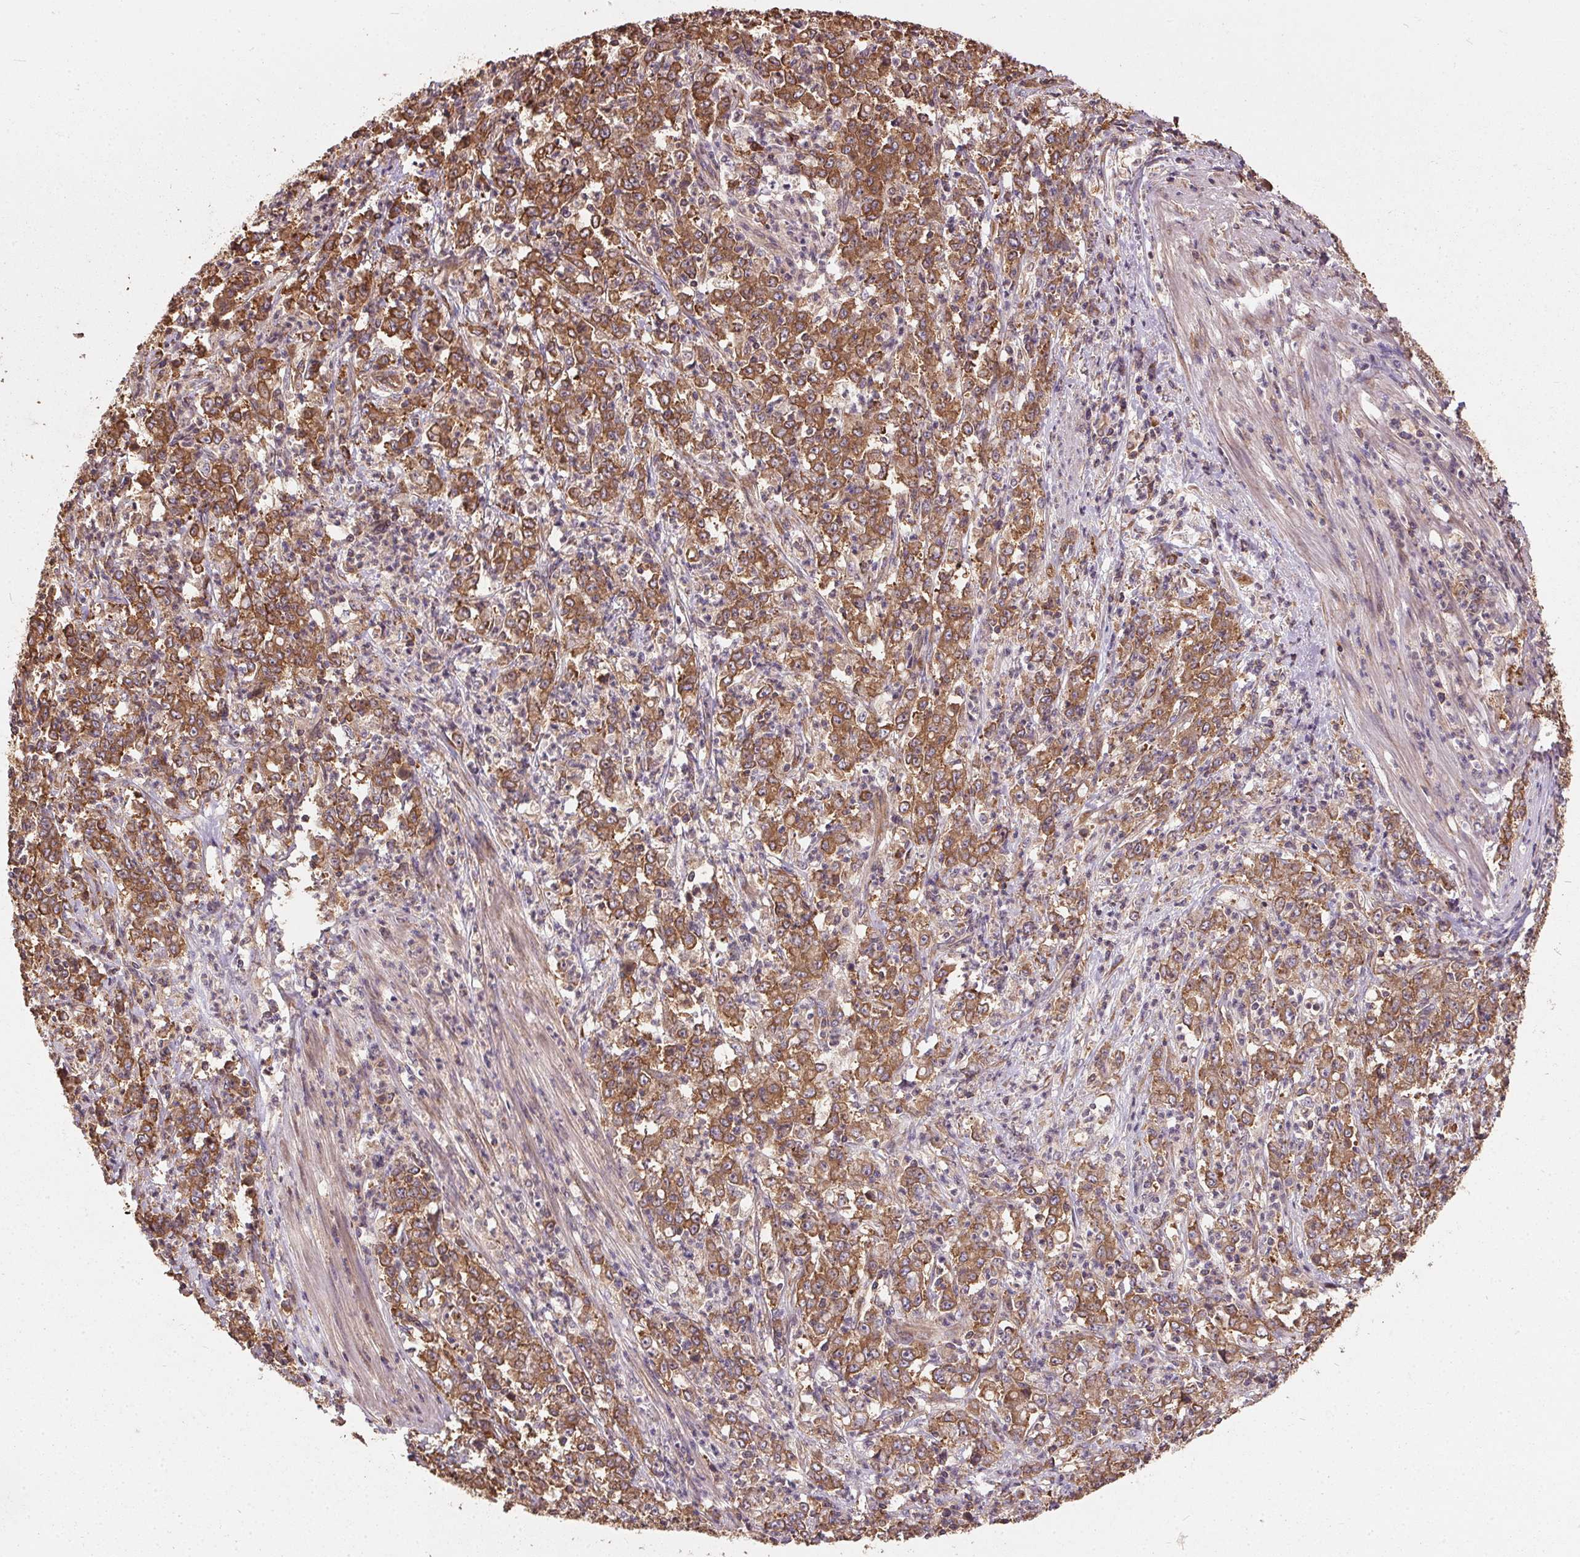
{"staining": {"intensity": "strong", "quantity": ">75%", "location": "cytoplasmic/membranous"}, "tissue": "stomach cancer", "cell_type": "Tumor cells", "image_type": "cancer", "snomed": [{"axis": "morphology", "description": "Adenocarcinoma, NOS"}, {"axis": "topography", "description": "Stomach, lower"}], "caption": "Immunohistochemical staining of human adenocarcinoma (stomach) reveals high levels of strong cytoplasmic/membranous protein expression in about >75% of tumor cells.", "gene": "EIF2S1", "patient": {"sex": "female", "age": 71}}